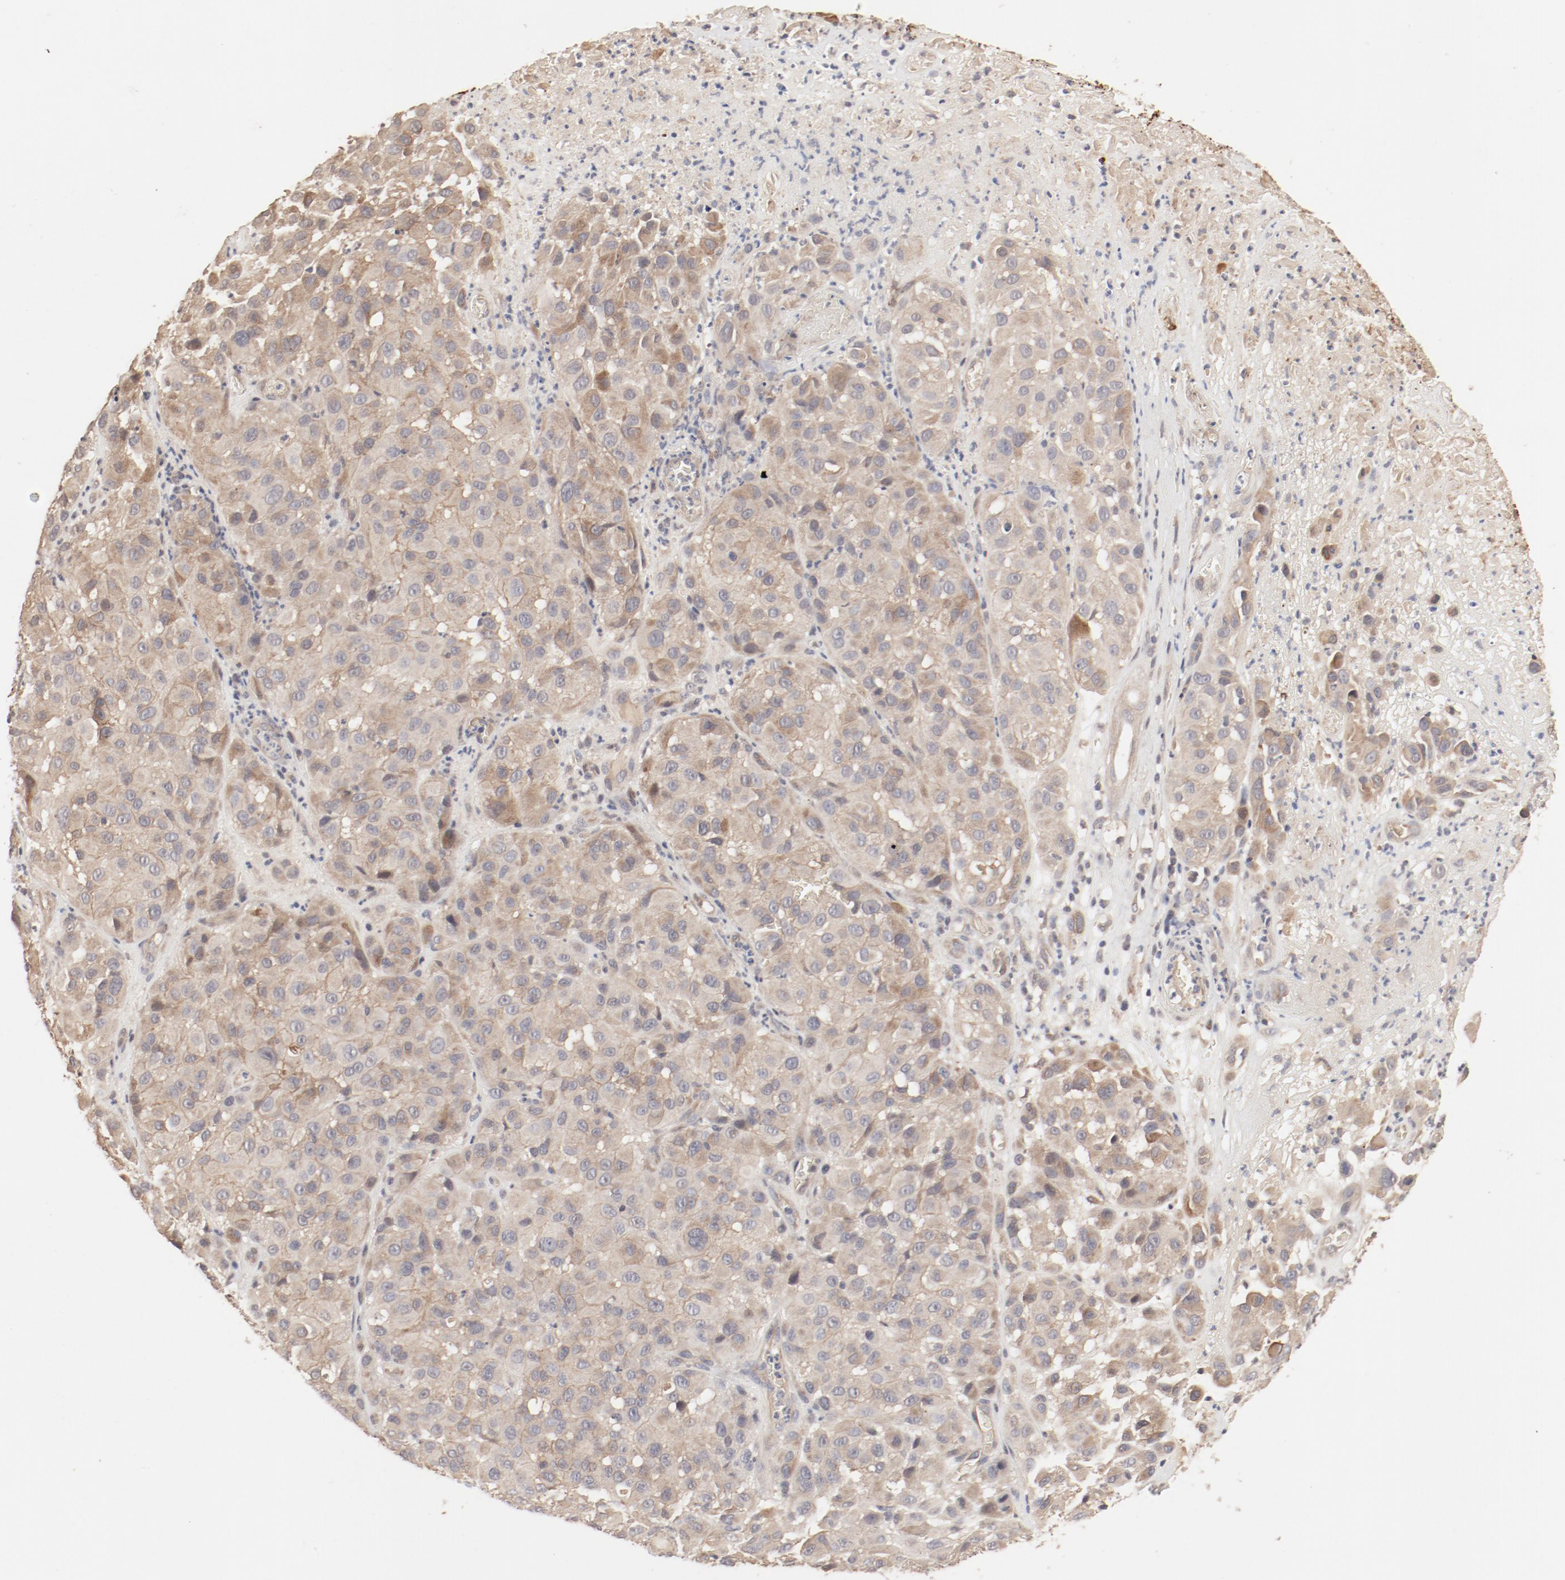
{"staining": {"intensity": "moderate", "quantity": ">75%", "location": "cytoplasmic/membranous"}, "tissue": "melanoma", "cell_type": "Tumor cells", "image_type": "cancer", "snomed": [{"axis": "morphology", "description": "Malignant melanoma, NOS"}, {"axis": "topography", "description": "Skin"}], "caption": "The image demonstrates staining of melanoma, revealing moderate cytoplasmic/membranous protein staining (brown color) within tumor cells.", "gene": "IL3RA", "patient": {"sex": "female", "age": 21}}